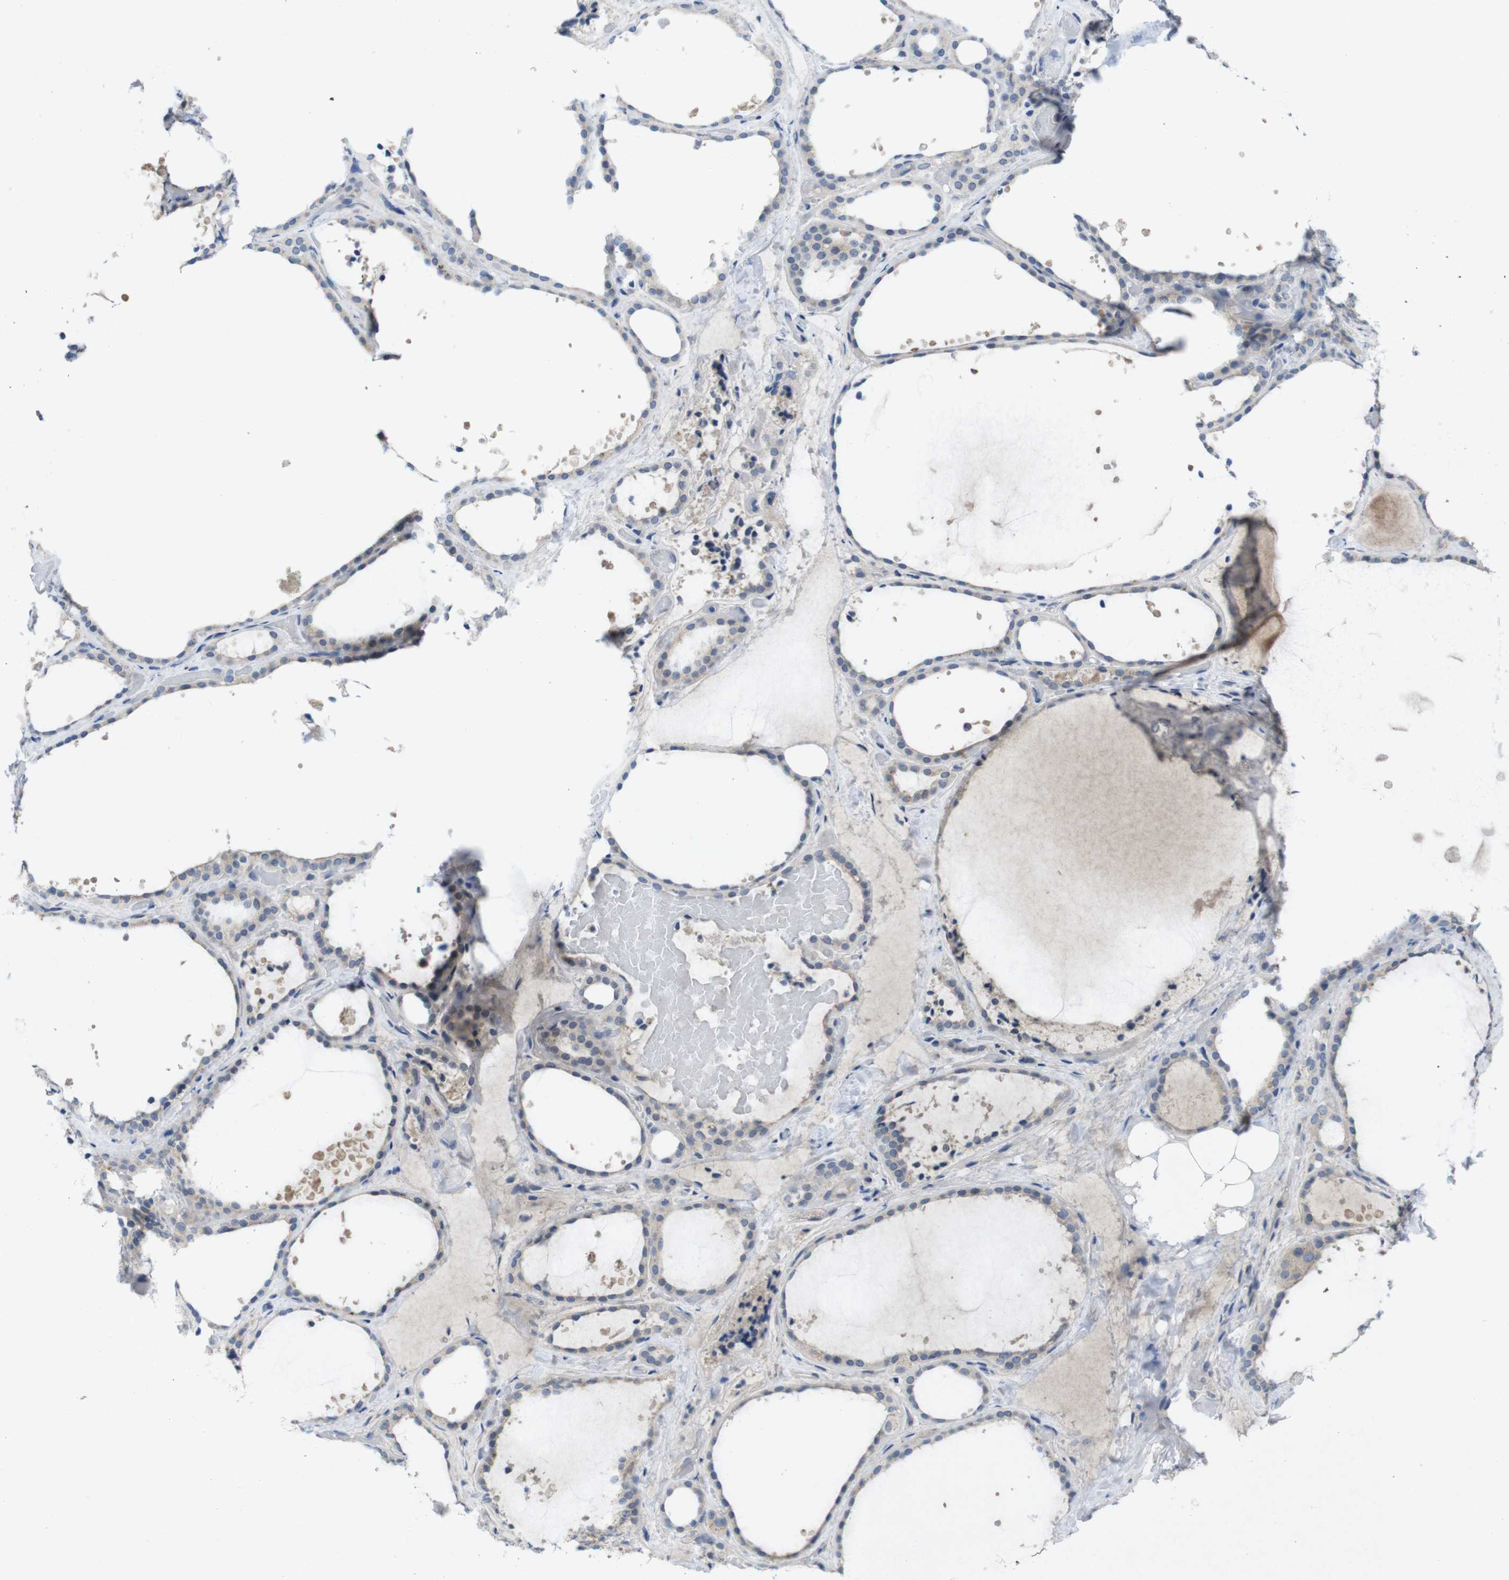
{"staining": {"intensity": "weak", "quantity": "<25%", "location": "cytoplasmic/membranous"}, "tissue": "thyroid gland", "cell_type": "Glandular cells", "image_type": "normal", "snomed": [{"axis": "morphology", "description": "Normal tissue, NOS"}, {"axis": "topography", "description": "Thyroid gland"}], "caption": "Glandular cells are negative for brown protein staining in benign thyroid gland. (DAB (3,3'-diaminobenzidine) IHC visualized using brightfield microscopy, high magnification).", "gene": "SLAMF7", "patient": {"sex": "female", "age": 44}}